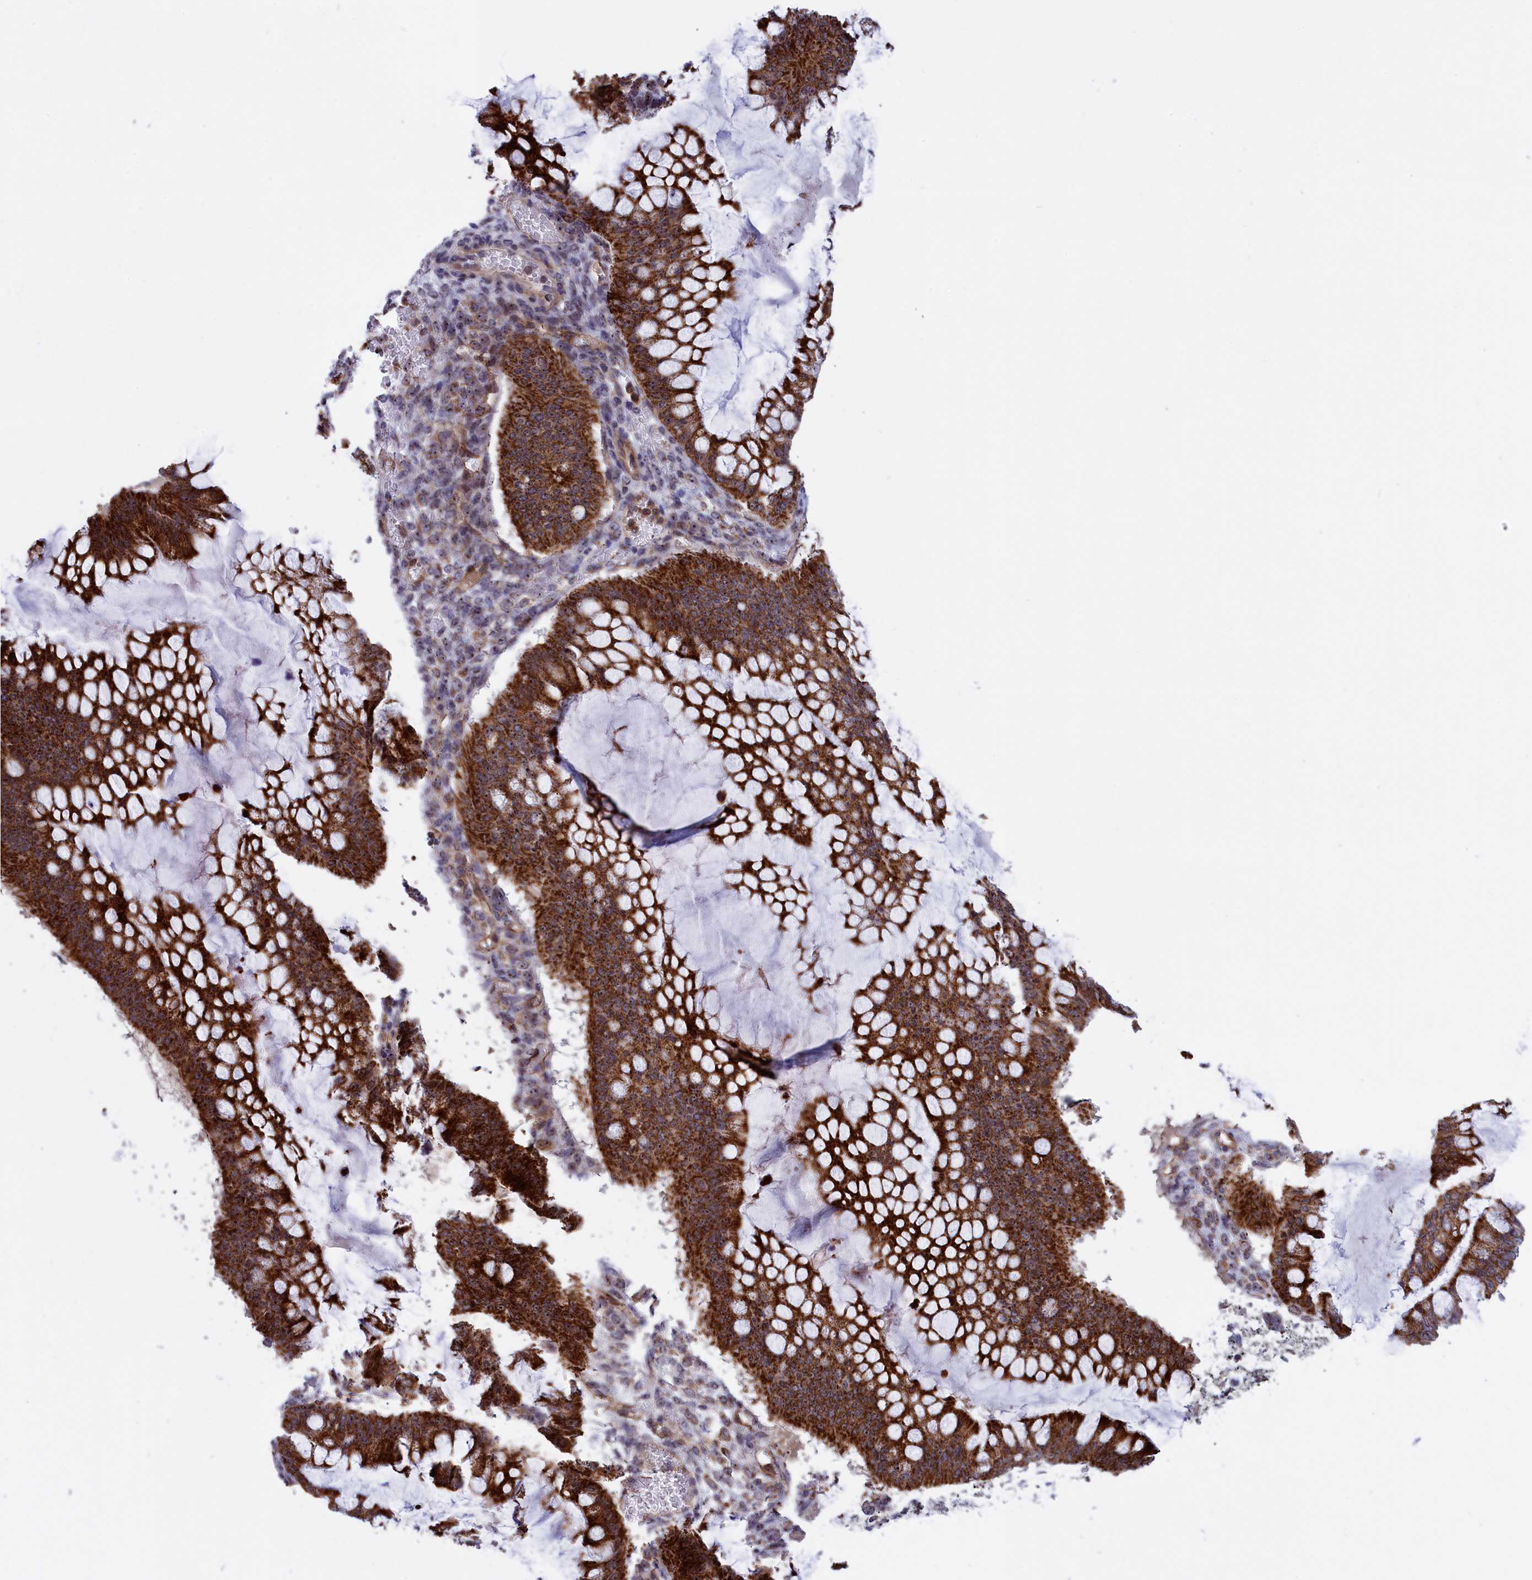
{"staining": {"intensity": "strong", "quantity": ">75%", "location": "cytoplasmic/membranous"}, "tissue": "ovarian cancer", "cell_type": "Tumor cells", "image_type": "cancer", "snomed": [{"axis": "morphology", "description": "Cystadenocarcinoma, mucinous, NOS"}, {"axis": "topography", "description": "Ovary"}], "caption": "High-magnification brightfield microscopy of ovarian cancer stained with DAB (brown) and counterstained with hematoxylin (blue). tumor cells exhibit strong cytoplasmic/membranous staining is present in about>75% of cells.", "gene": "MPND", "patient": {"sex": "female", "age": 73}}